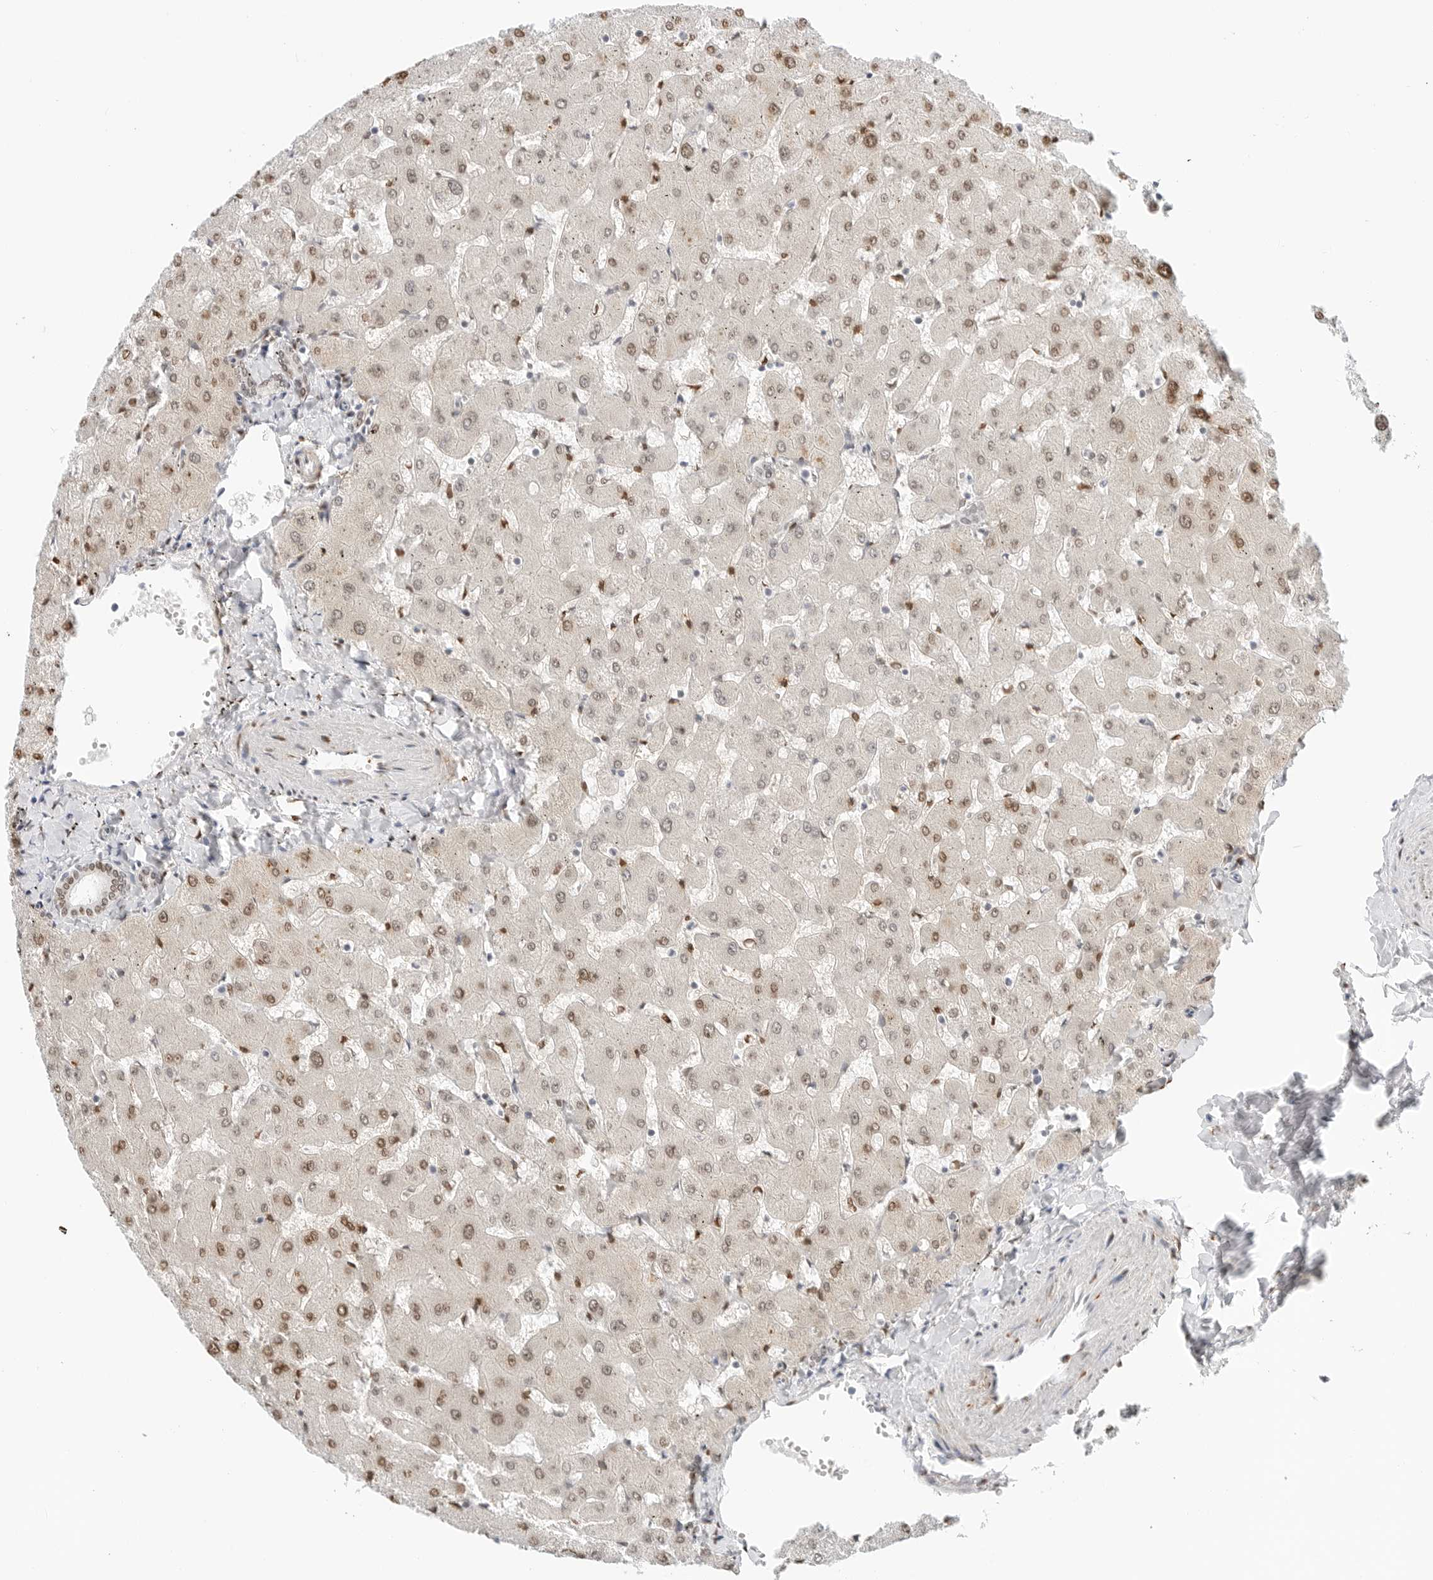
{"staining": {"intensity": "weak", "quantity": "<25%", "location": "nuclear"}, "tissue": "liver", "cell_type": "Cholangiocytes", "image_type": "normal", "snomed": [{"axis": "morphology", "description": "Normal tissue, NOS"}, {"axis": "topography", "description": "Liver"}], "caption": "IHC histopathology image of benign liver stained for a protein (brown), which reveals no expression in cholangiocytes.", "gene": "SPIDR", "patient": {"sex": "female", "age": 63}}